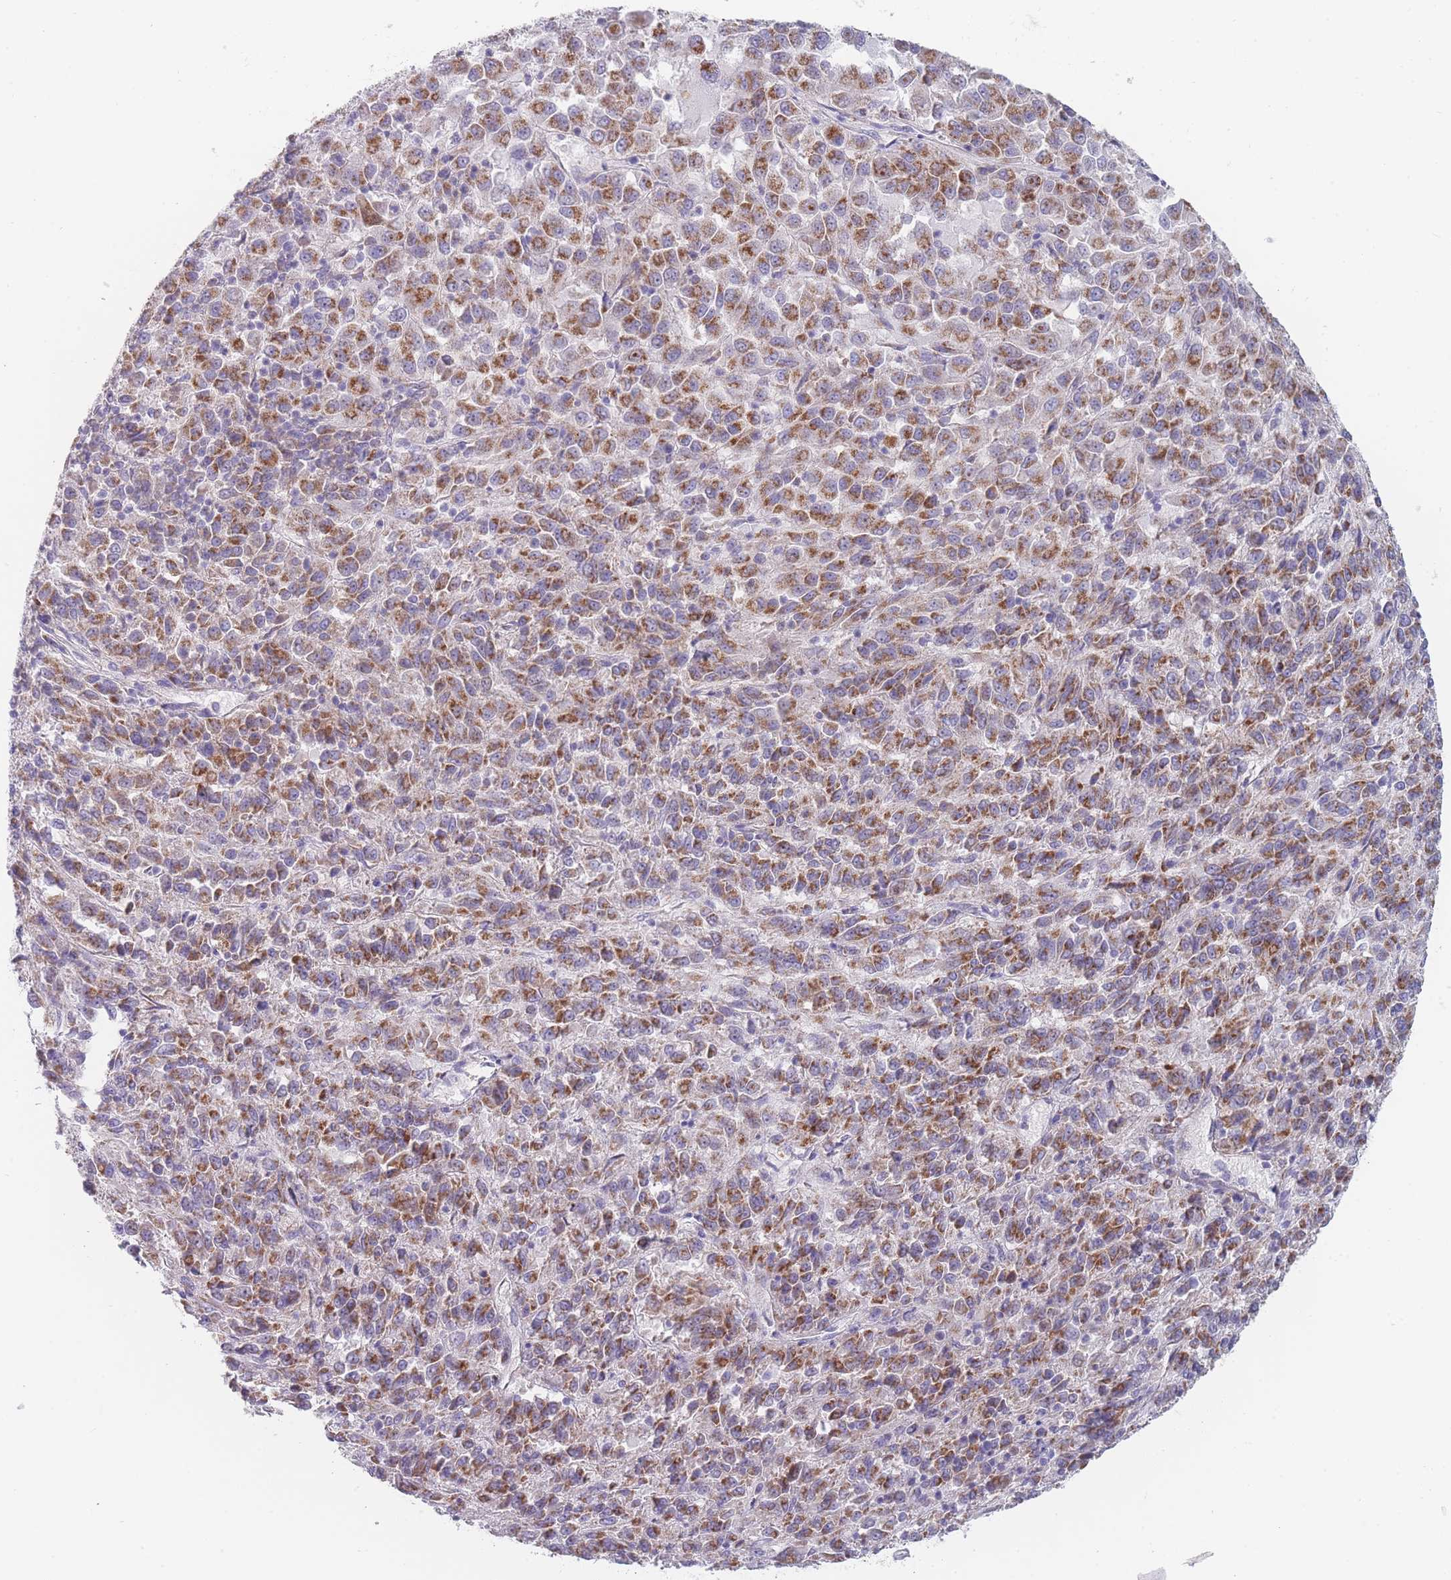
{"staining": {"intensity": "strong", "quantity": ">75%", "location": "cytoplasmic/membranous"}, "tissue": "melanoma", "cell_type": "Tumor cells", "image_type": "cancer", "snomed": [{"axis": "morphology", "description": "Malignant melanoma, Metastatic site"}, {"axis": "topography", "description": "Lung"}], "caption": "Malignant melanoma (metastatic site) stained with DAB (3,3'-diaminobenzidine) IHC reveals high levels of strong cytoplasmic/membranous expression in about >75% of tumor cells. Nuclei are stained in blue.", "gene": "MRPS14", "patient": {"sex": "male", "age": 64}}